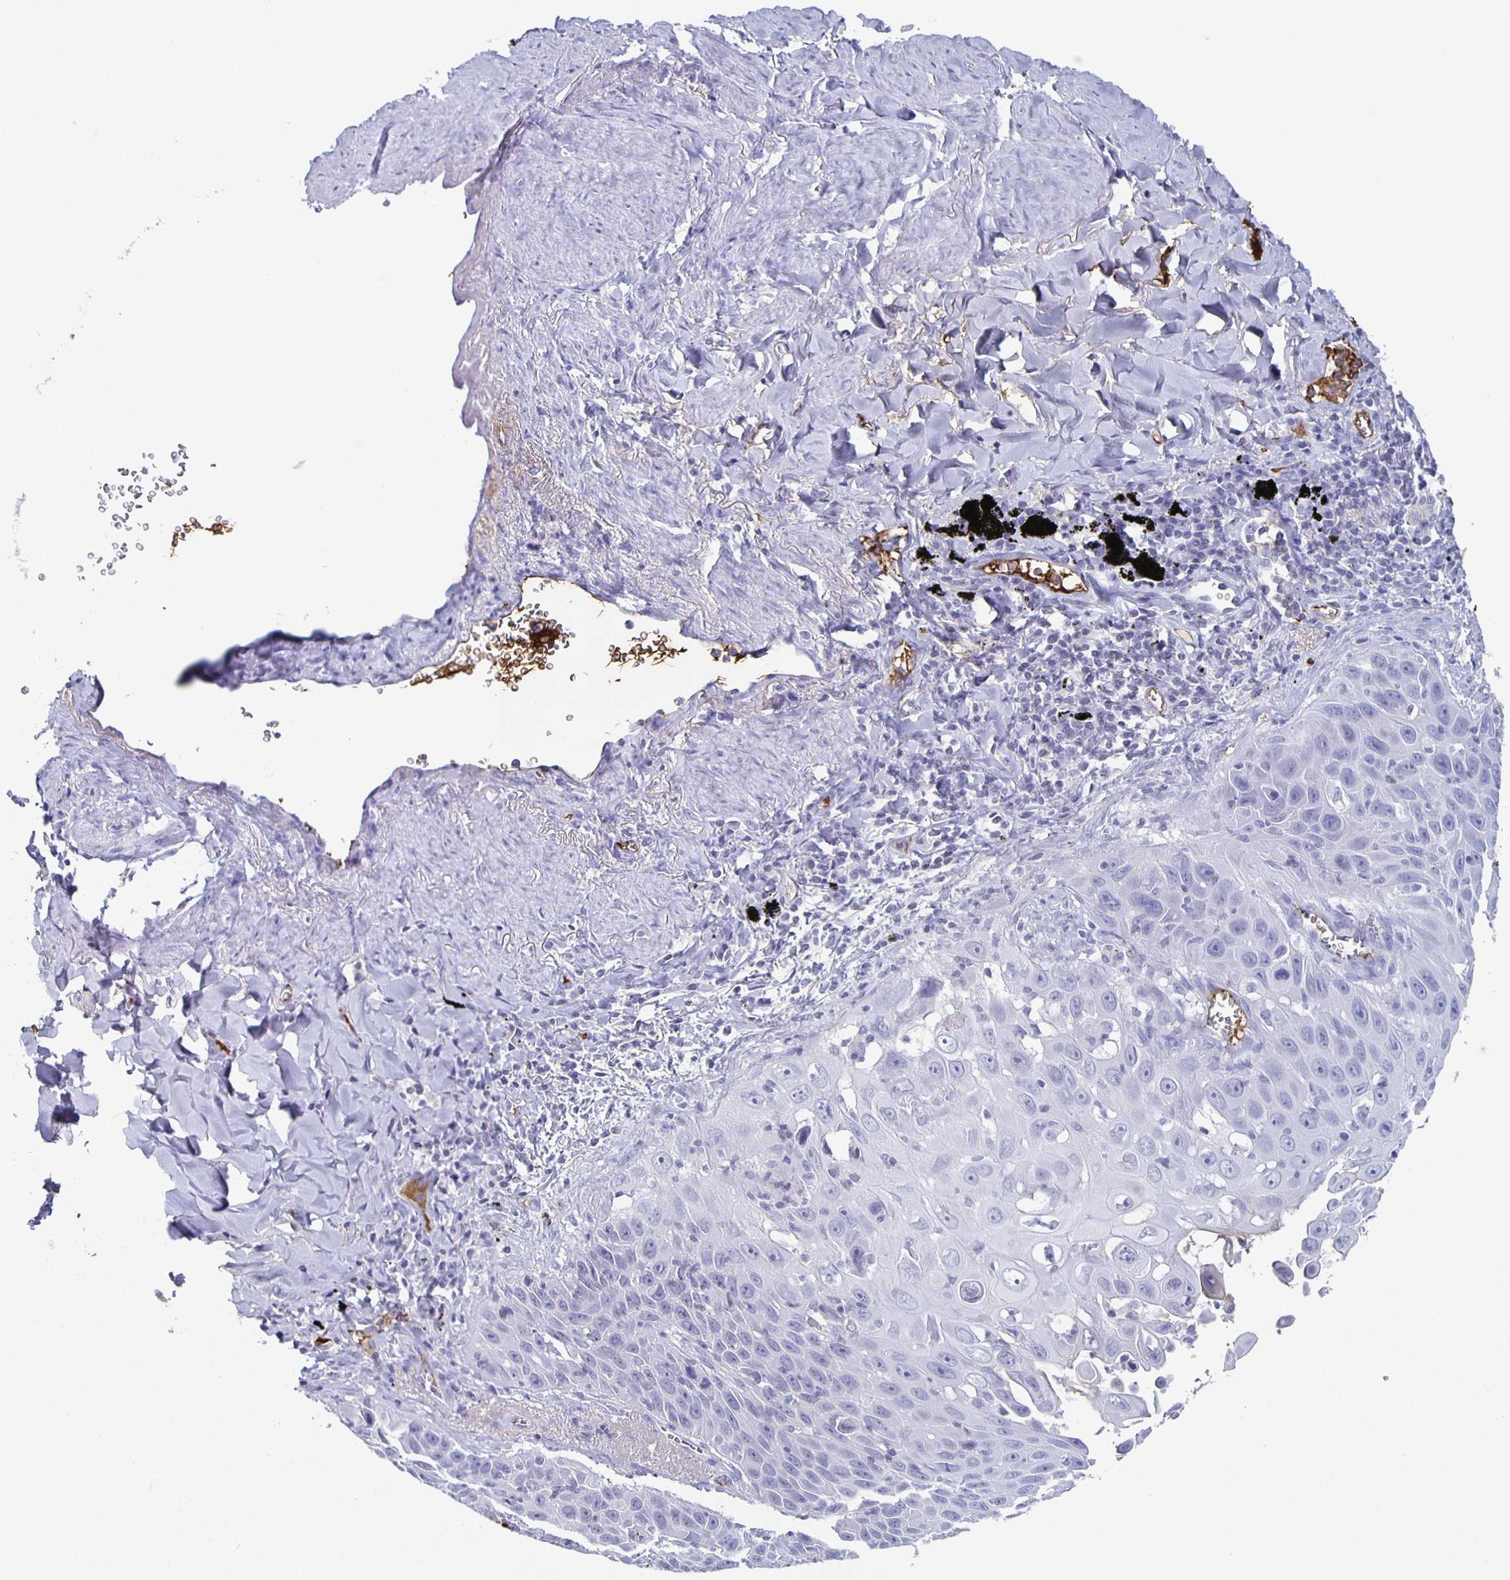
{"staining": {"intensity": "negative", "quantity": "none", "location": "none"}, "tissue": "lung cancer", "cell_type": "Tumor cells", "image_type": "cancer", "snomed": [{"axis": "morphology", "description": "Squamous cell carcinoma, NOS"}, {"axis": "morphology", "description": "Squamous cell carcinoma, metastatic, NOS"}, {"axis": "topography", "description": "Lymph node"}, {"axis": "topography", "description": "Lung"}], "caption": "This micrograph is of lung cancer stained with IHC to label a protein in brown with the nuclei are counter-stained blue. There is no expression in tumor cells.", "gene": "FGA", "patient": {"sex": "female", "age": 62}}